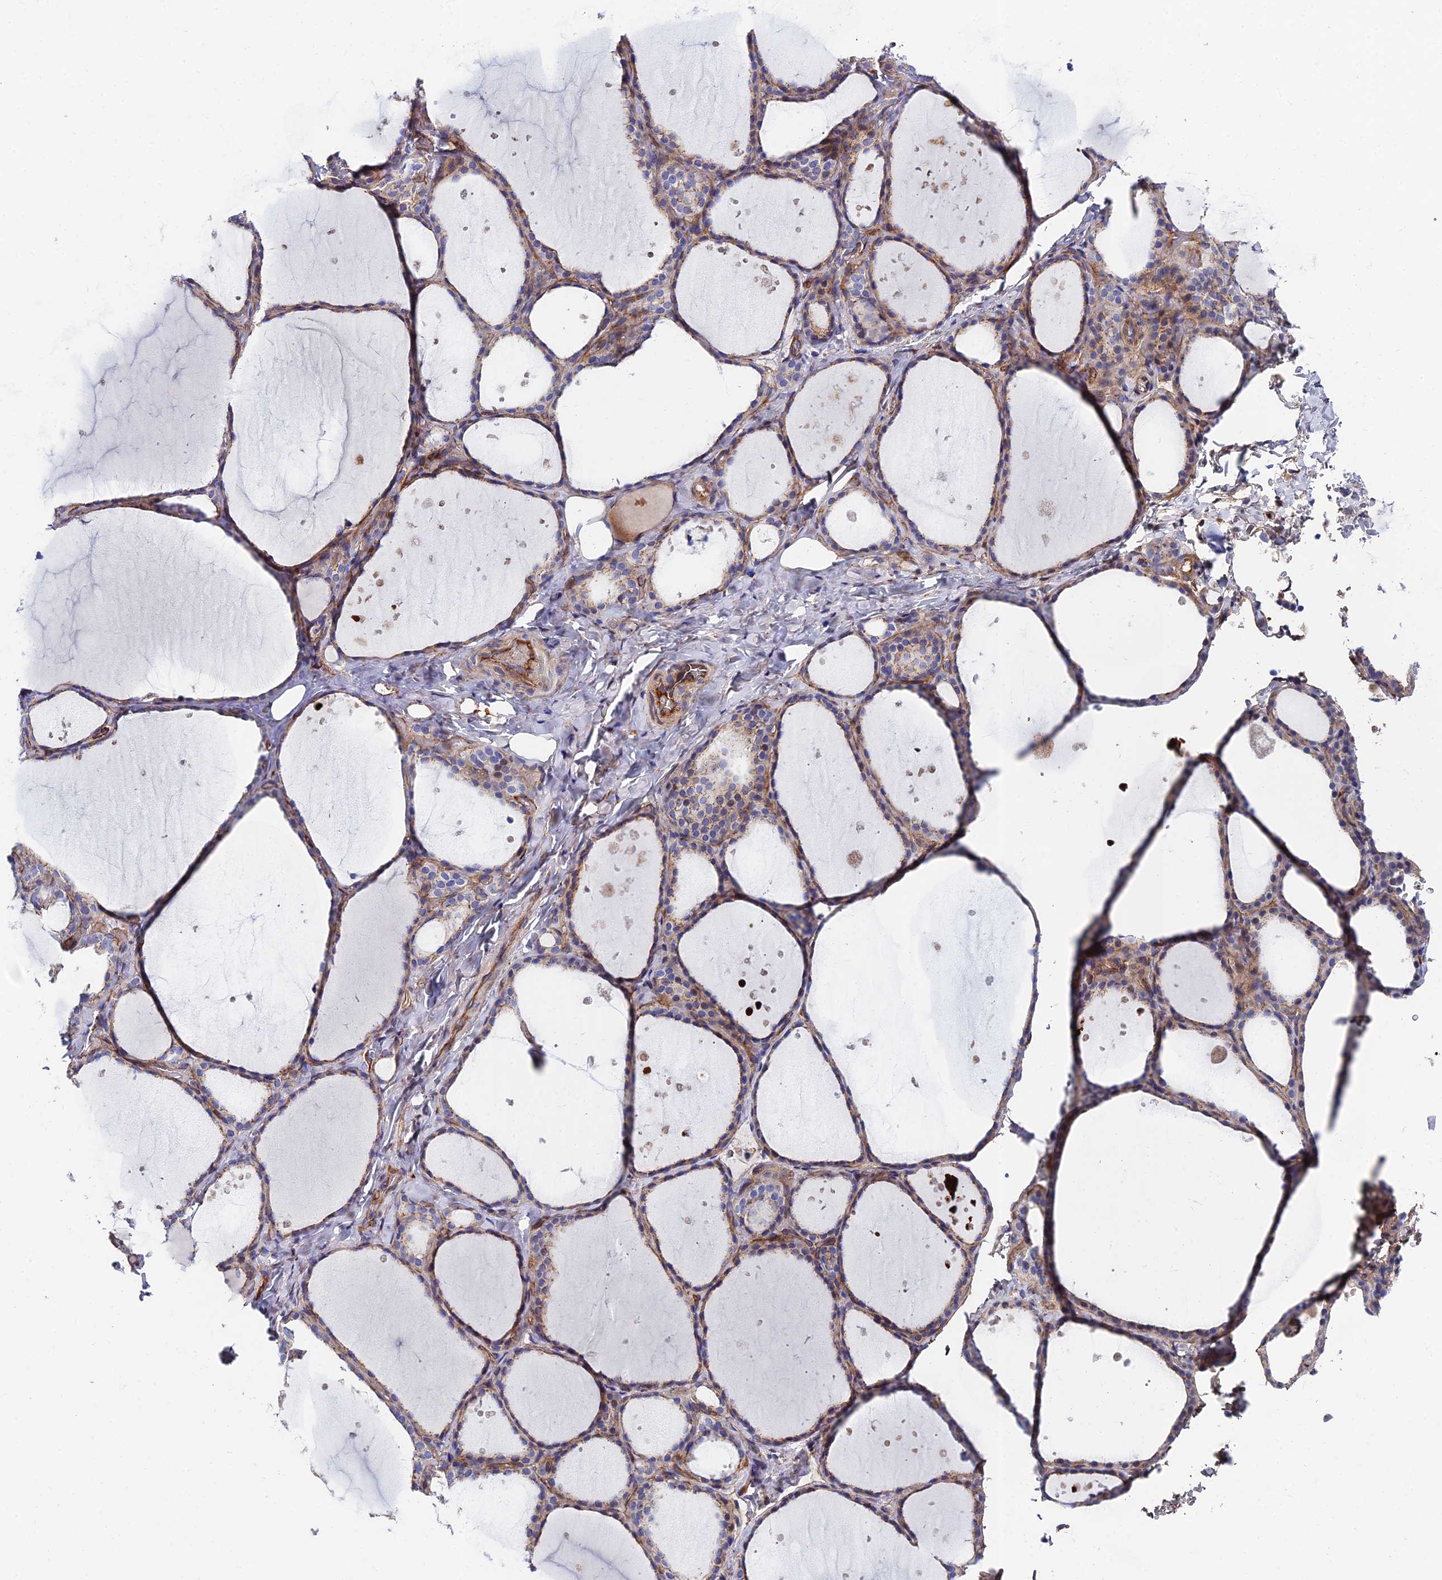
{"staining": {"intensity": "moderate", "quantity": "25%-75%", "location": "cytoplasmic/membranous"}, "tissue": "thyroid gland", "cell_type": "Glandular cells", "image_type": "normal", "snomed": [{"axis": "morphology", "description": "Normal tissue, NOS"}, {"axis": "topography", "description": "Thyroid gland"}], "caption": "Moderate cytoplasmic/membranous staining is present in about 25%-75% of glandular cells in unremarkable thyroid gland. (DAB IHC, brown staining for protein, blue staining for nuclei).", "gene": "ADGRF3", "patient": {"sex": "female", "age": 44}}